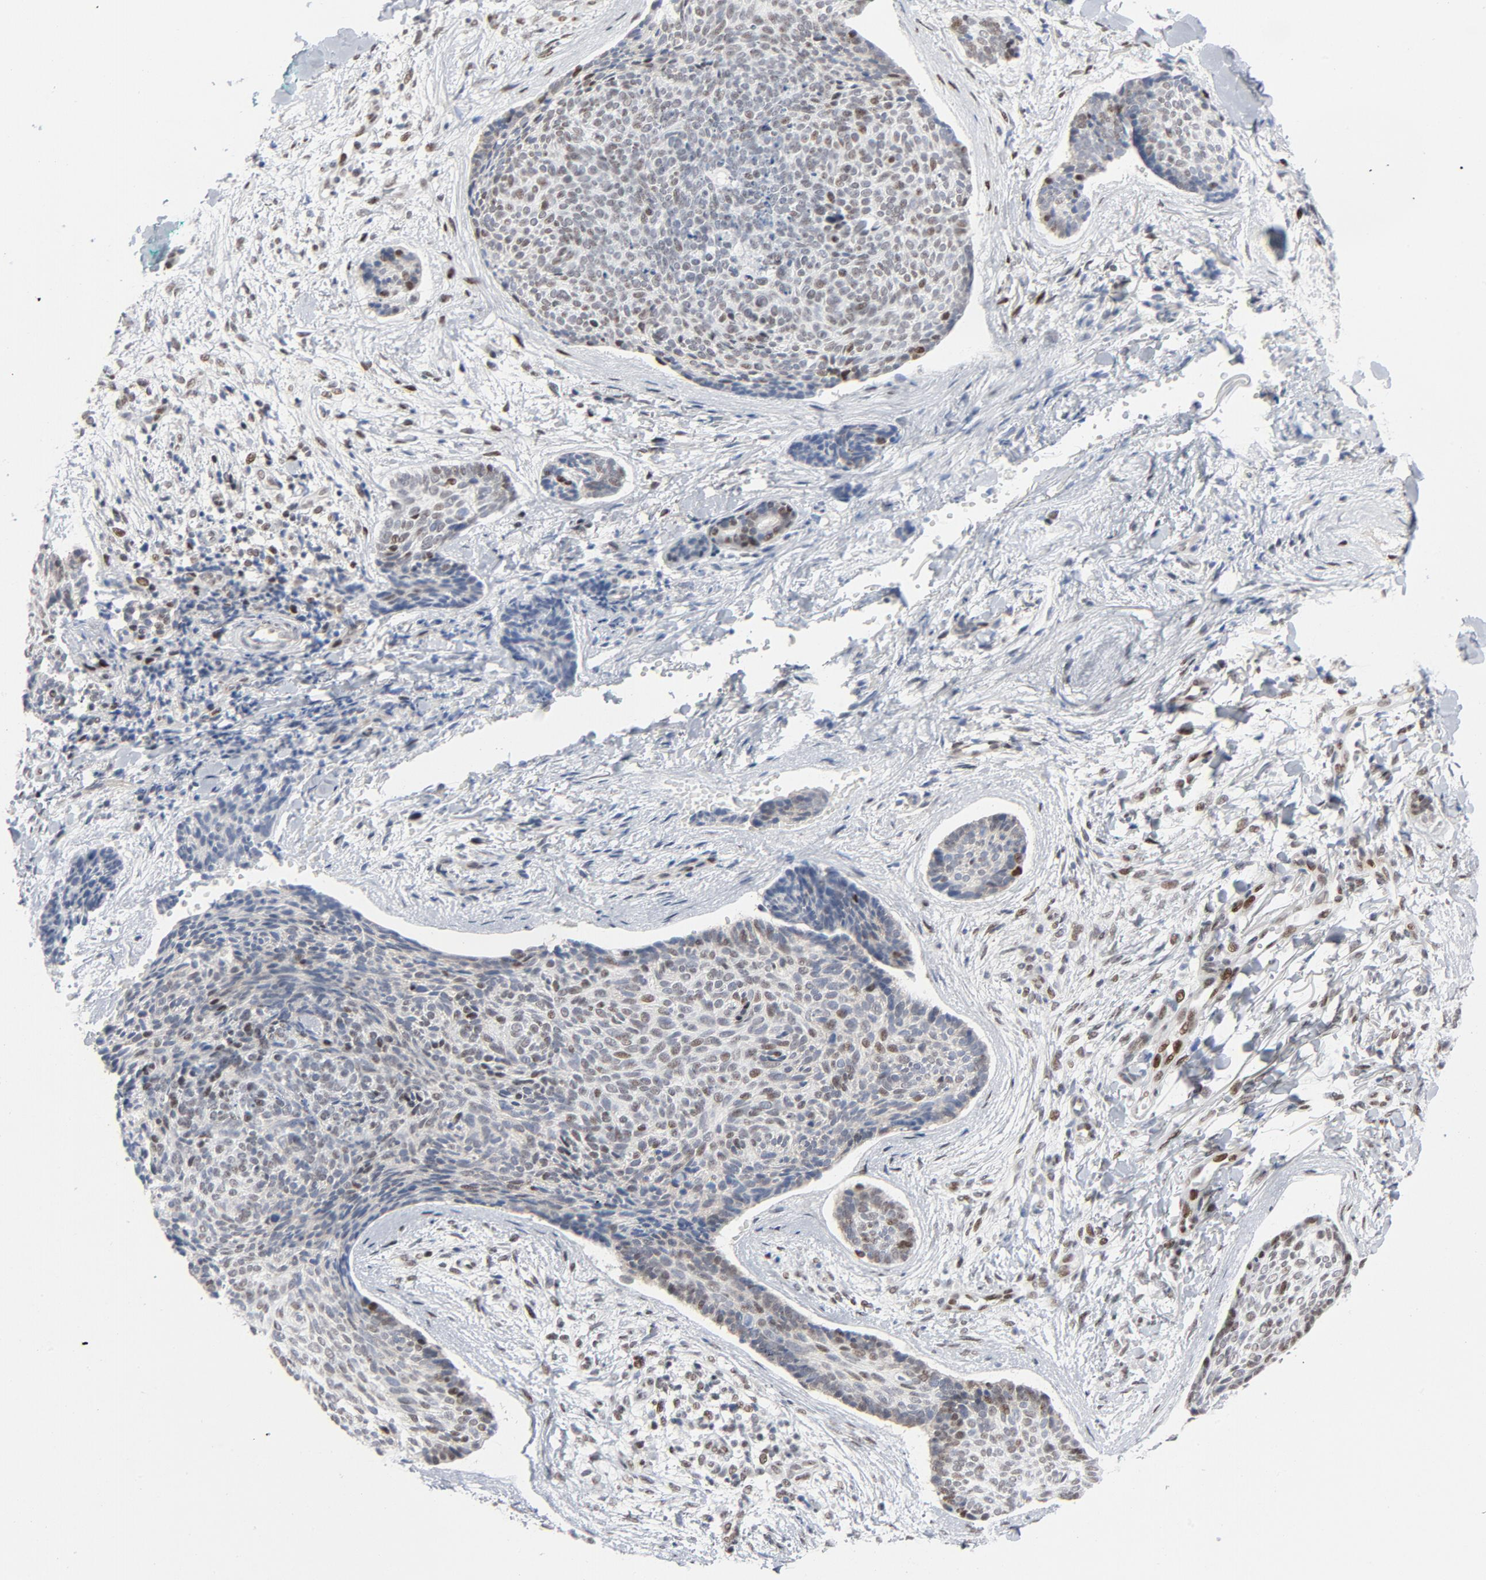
{"staining": {"intensity": "moderate", "quantity": "25%-75%", "location": "nuclear"}, "tissue": "skin cancer", "cell_type": "Tumor cells", "image_type": "cancer", "snomed": [{"axis": "morphology", "description": "Normal tissue, NOS"}, {"axis": "morphology", "description": "Basal cell carcinoma"}, {"axis": "topography", "description": "Skin"}], "caption": "Immunohistochemical staining of skin basal cell carcinoma shows moderate nuclear protein expression in about 25%-75% of tumor cells. (DAB IHC, brown staining for protein, blue staining for nuclei).", "gene": "HSF1", "patient": {"sex": "female", "age": 57}}